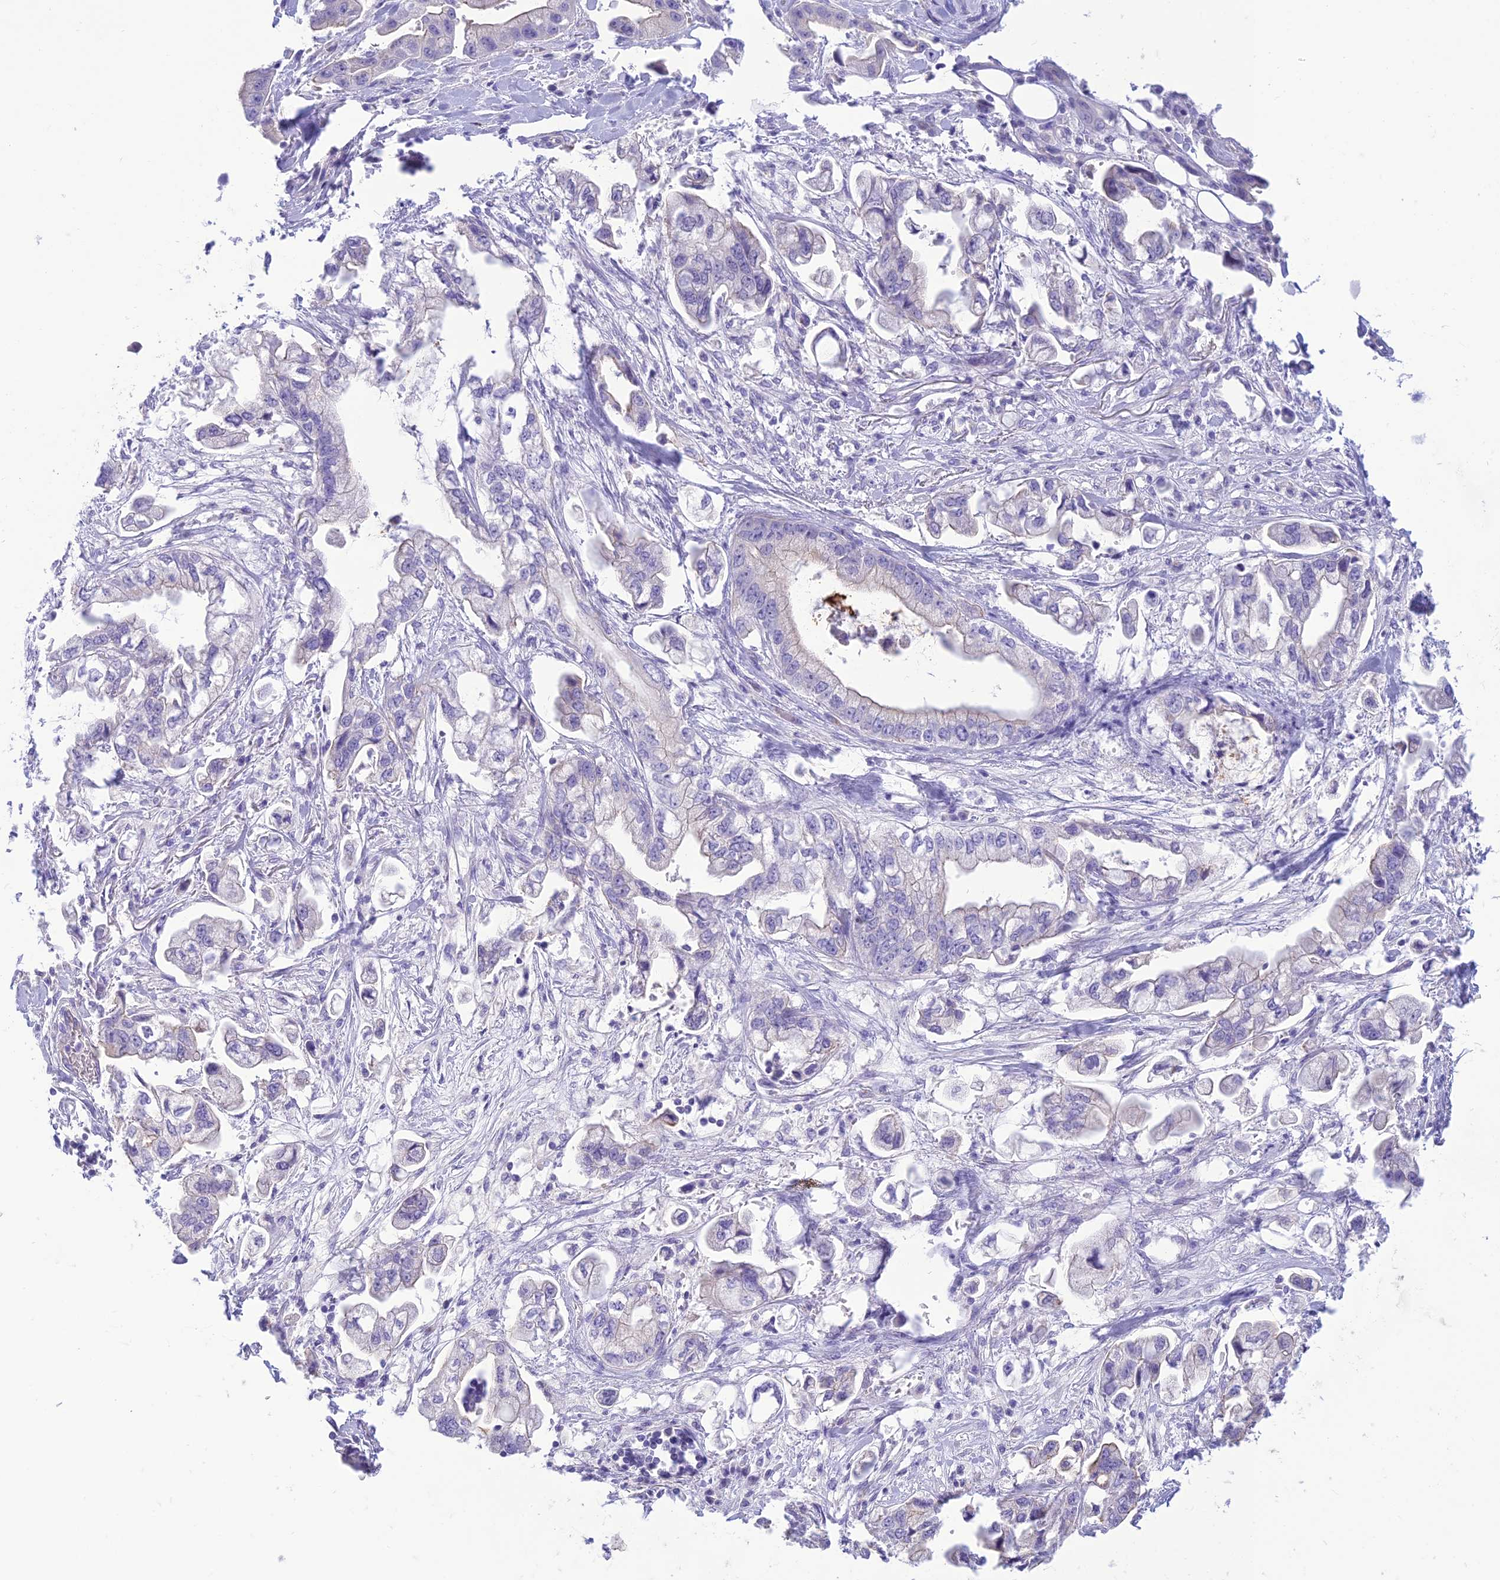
{"staining": {"intensity": "negative", "quantity": "none", "location": "none"}, "tissue": "stomach cancer", "cell_type": "Tumor cells", "image_type": "cancer", "snomed": [{"axis": "morphology", "description": "Adenocarcinoma, NOS"}, {"axis": "topography", "description": "Stomach"}], "caption": "A histopathology image of stomach cancer stained for a protein reveals no brown staining in tumor cells.", "gene": "DHDH", "patient": {"sex": "male", "age": 62}}